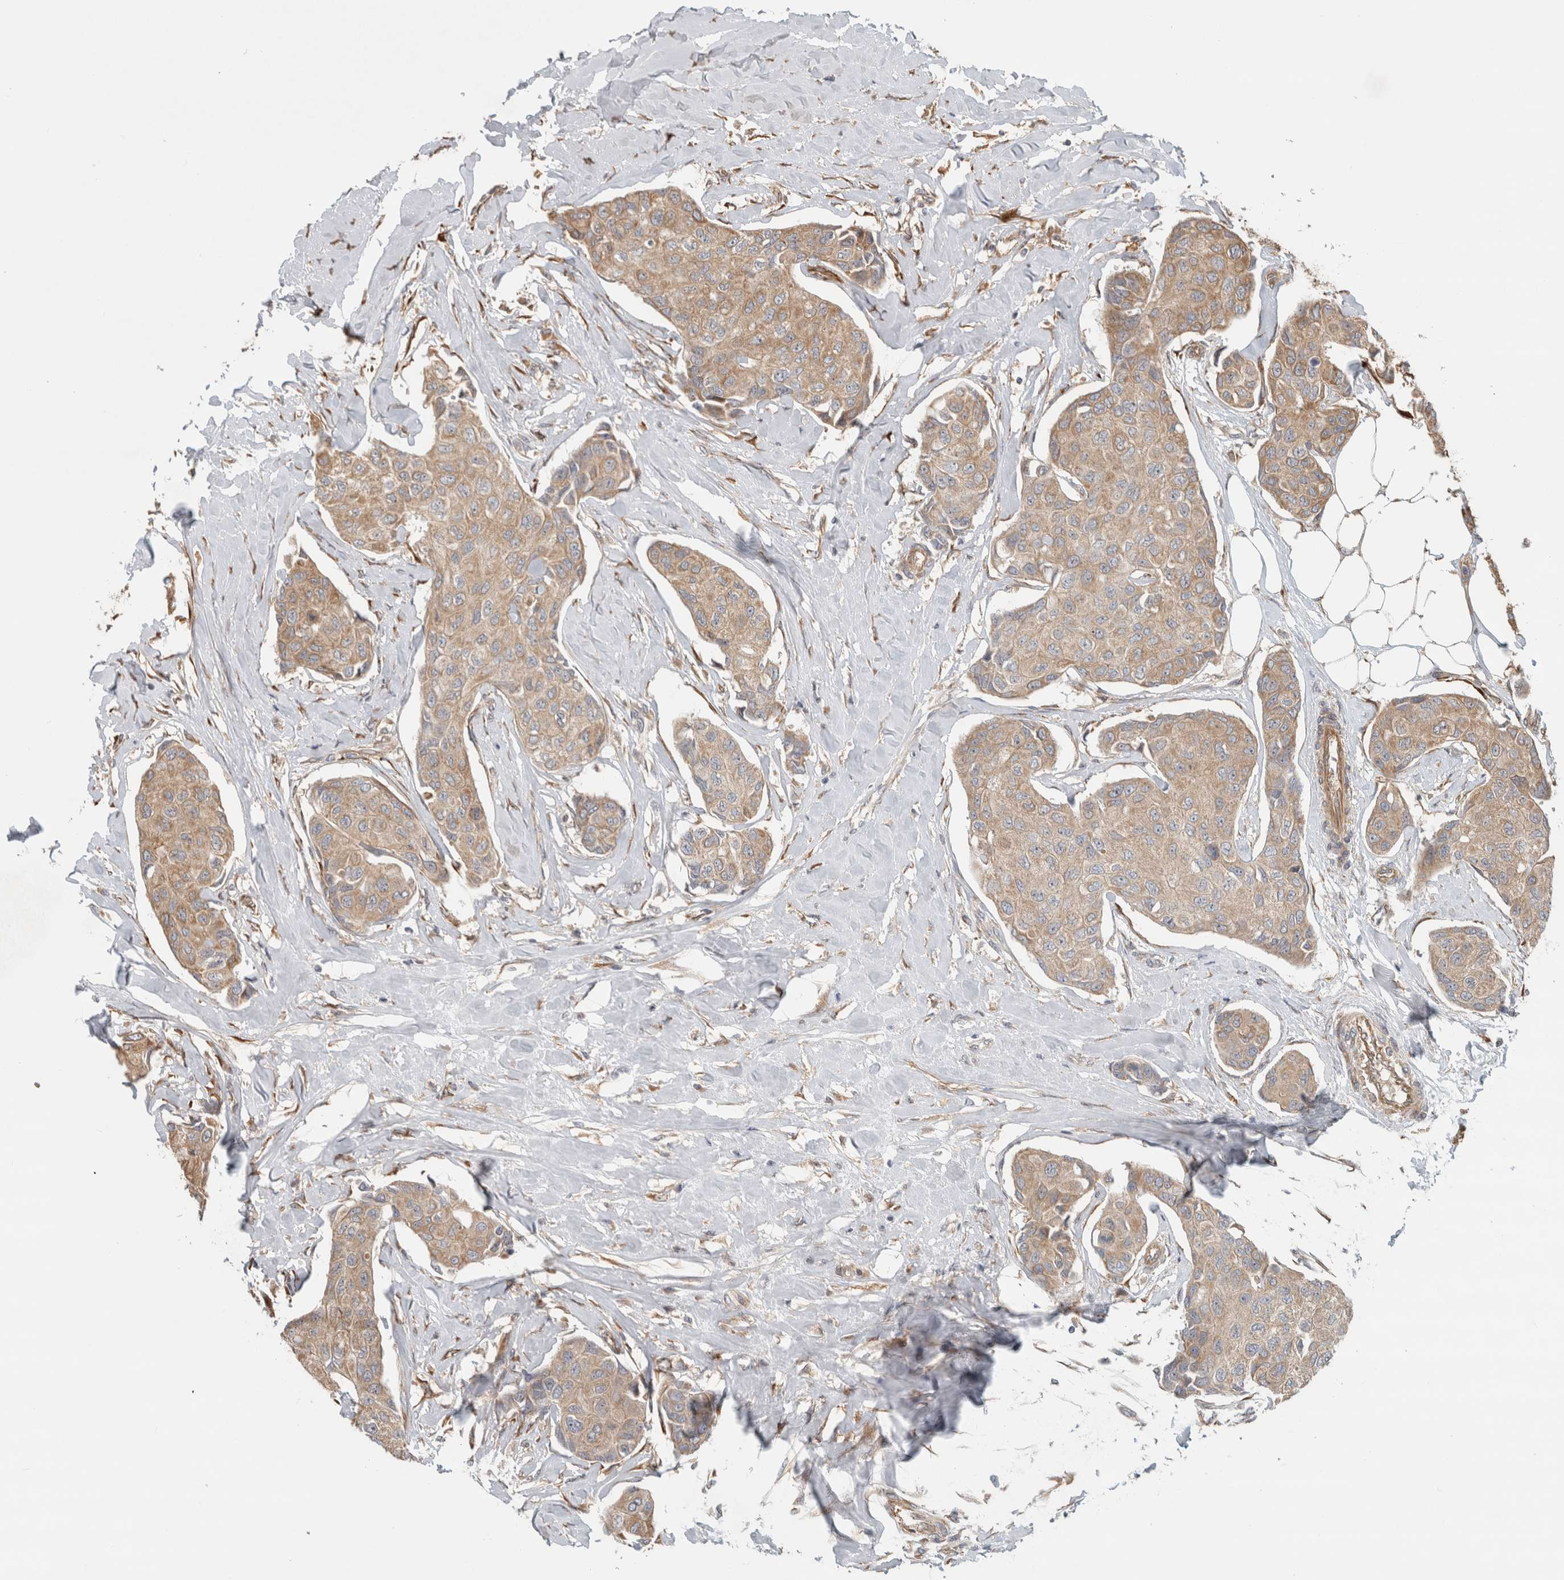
{"staining": {"intensity": "weak", "quantity": ">75%", "location": "cytoplasmic/membranous"}, "tissue": "breast cancer", "cell_type": "Tumor cells", "image_type": "cancer", "snomed": [{"axis": "morphology", "description": "Duct carcinoma"}, {"axis": "topography", "description": "Breast"}], "caption": "DAB immunohistochemical staining of human intraductal carcinoma (breast) displays weak cytoplasmic/membranous protein expression in about >75% of tumor cells.", "gene": "TUBD1", "patient": {"sex": "female", "age": 80}}